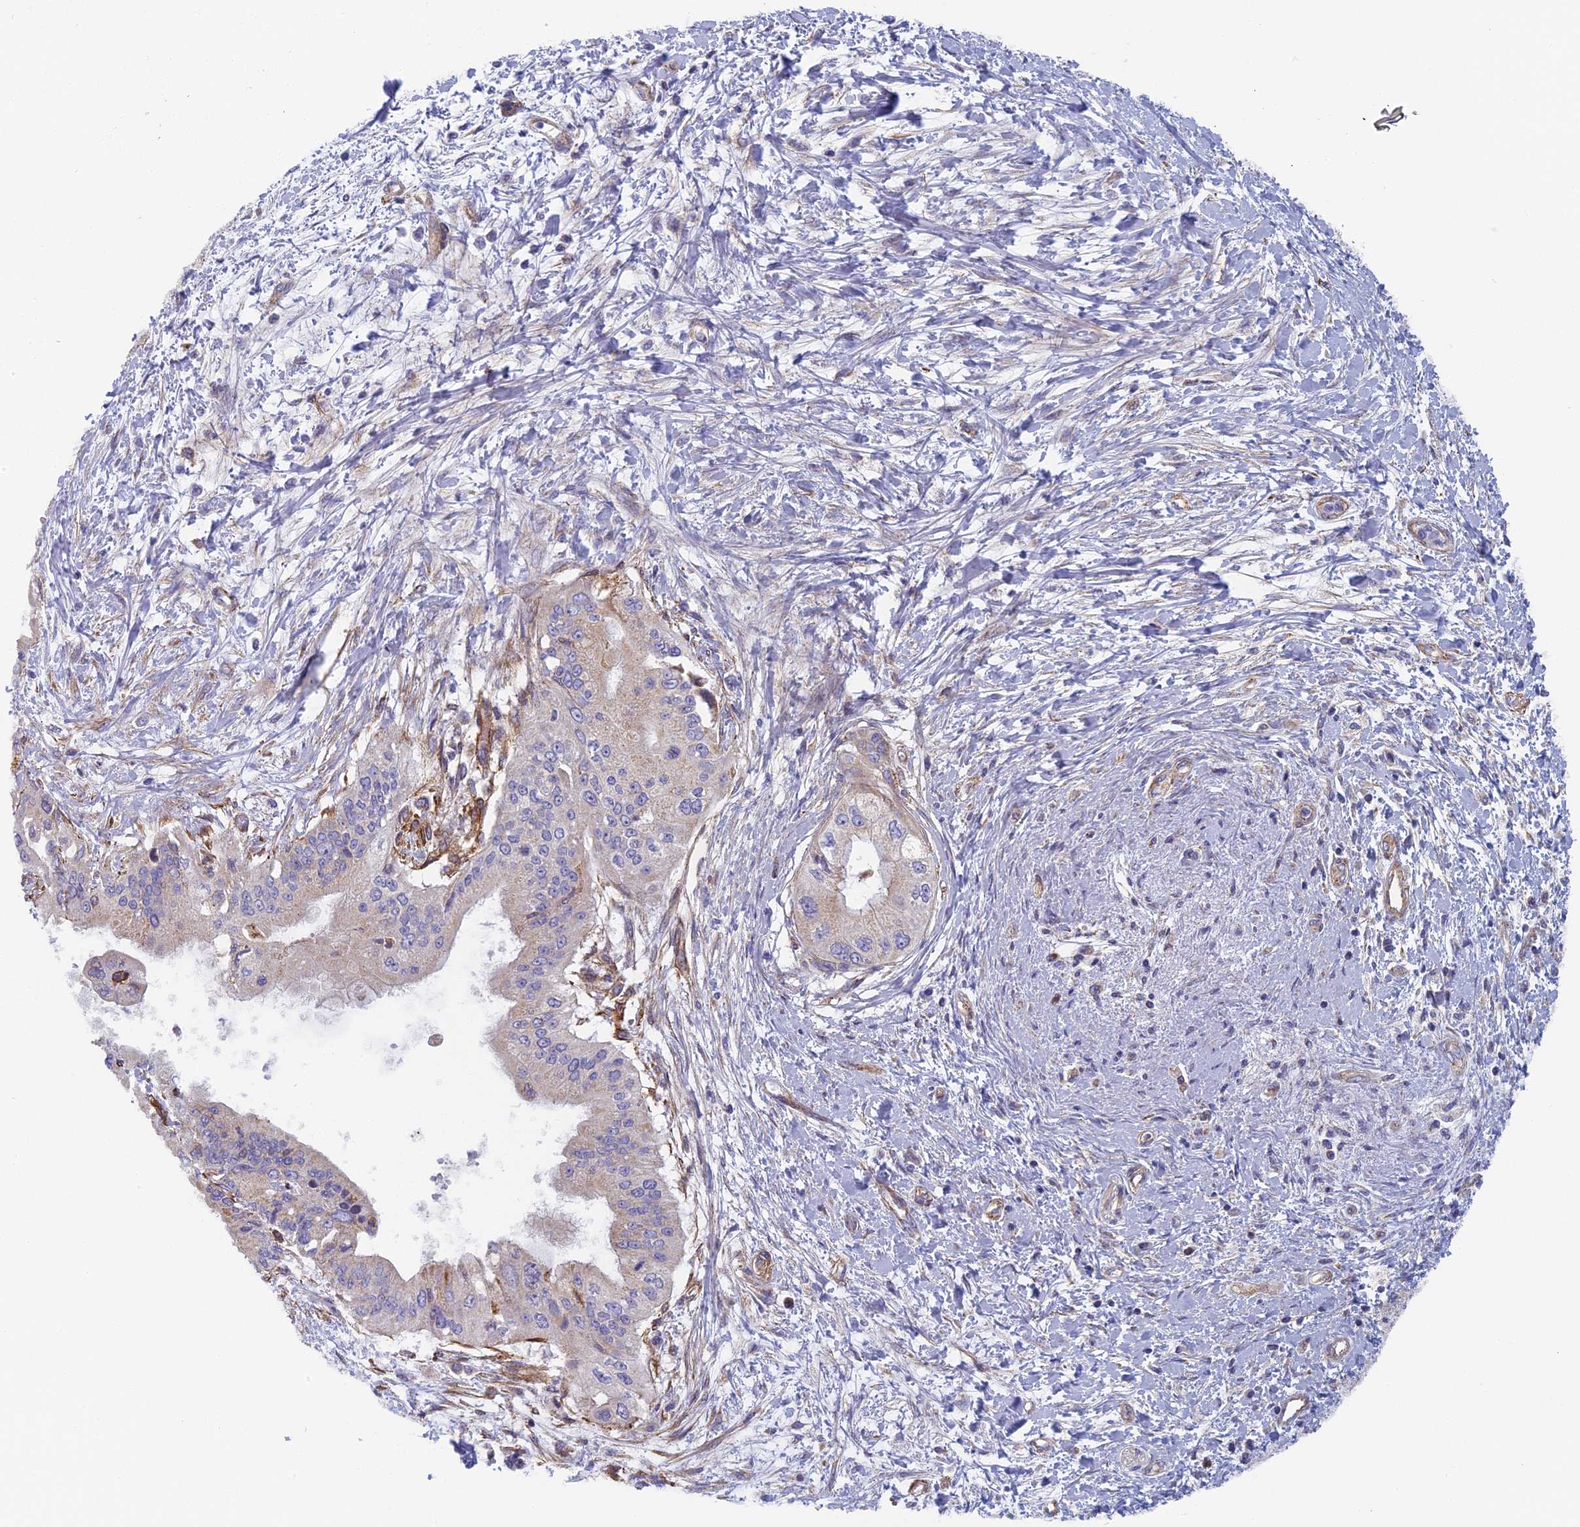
{"staining": {"intensity": "weak", "quantity": "<25%", "location": "cytoplasmic/membranous"}, "tissue": "pancreatic cancer", "cell_type": "Tumor cells", "image_type": "cancer", "snomed": [{"axis": "morphology", "description": "Adenocarcinoma, NOS"}, {"axis": "topography", "description": "Pancreas"}], "caption": "Tumor cells are negative for brown protein staining in pancreatic cancer.", "gene": "DDA1", "patient": {"sex": "male", "age": 46}}